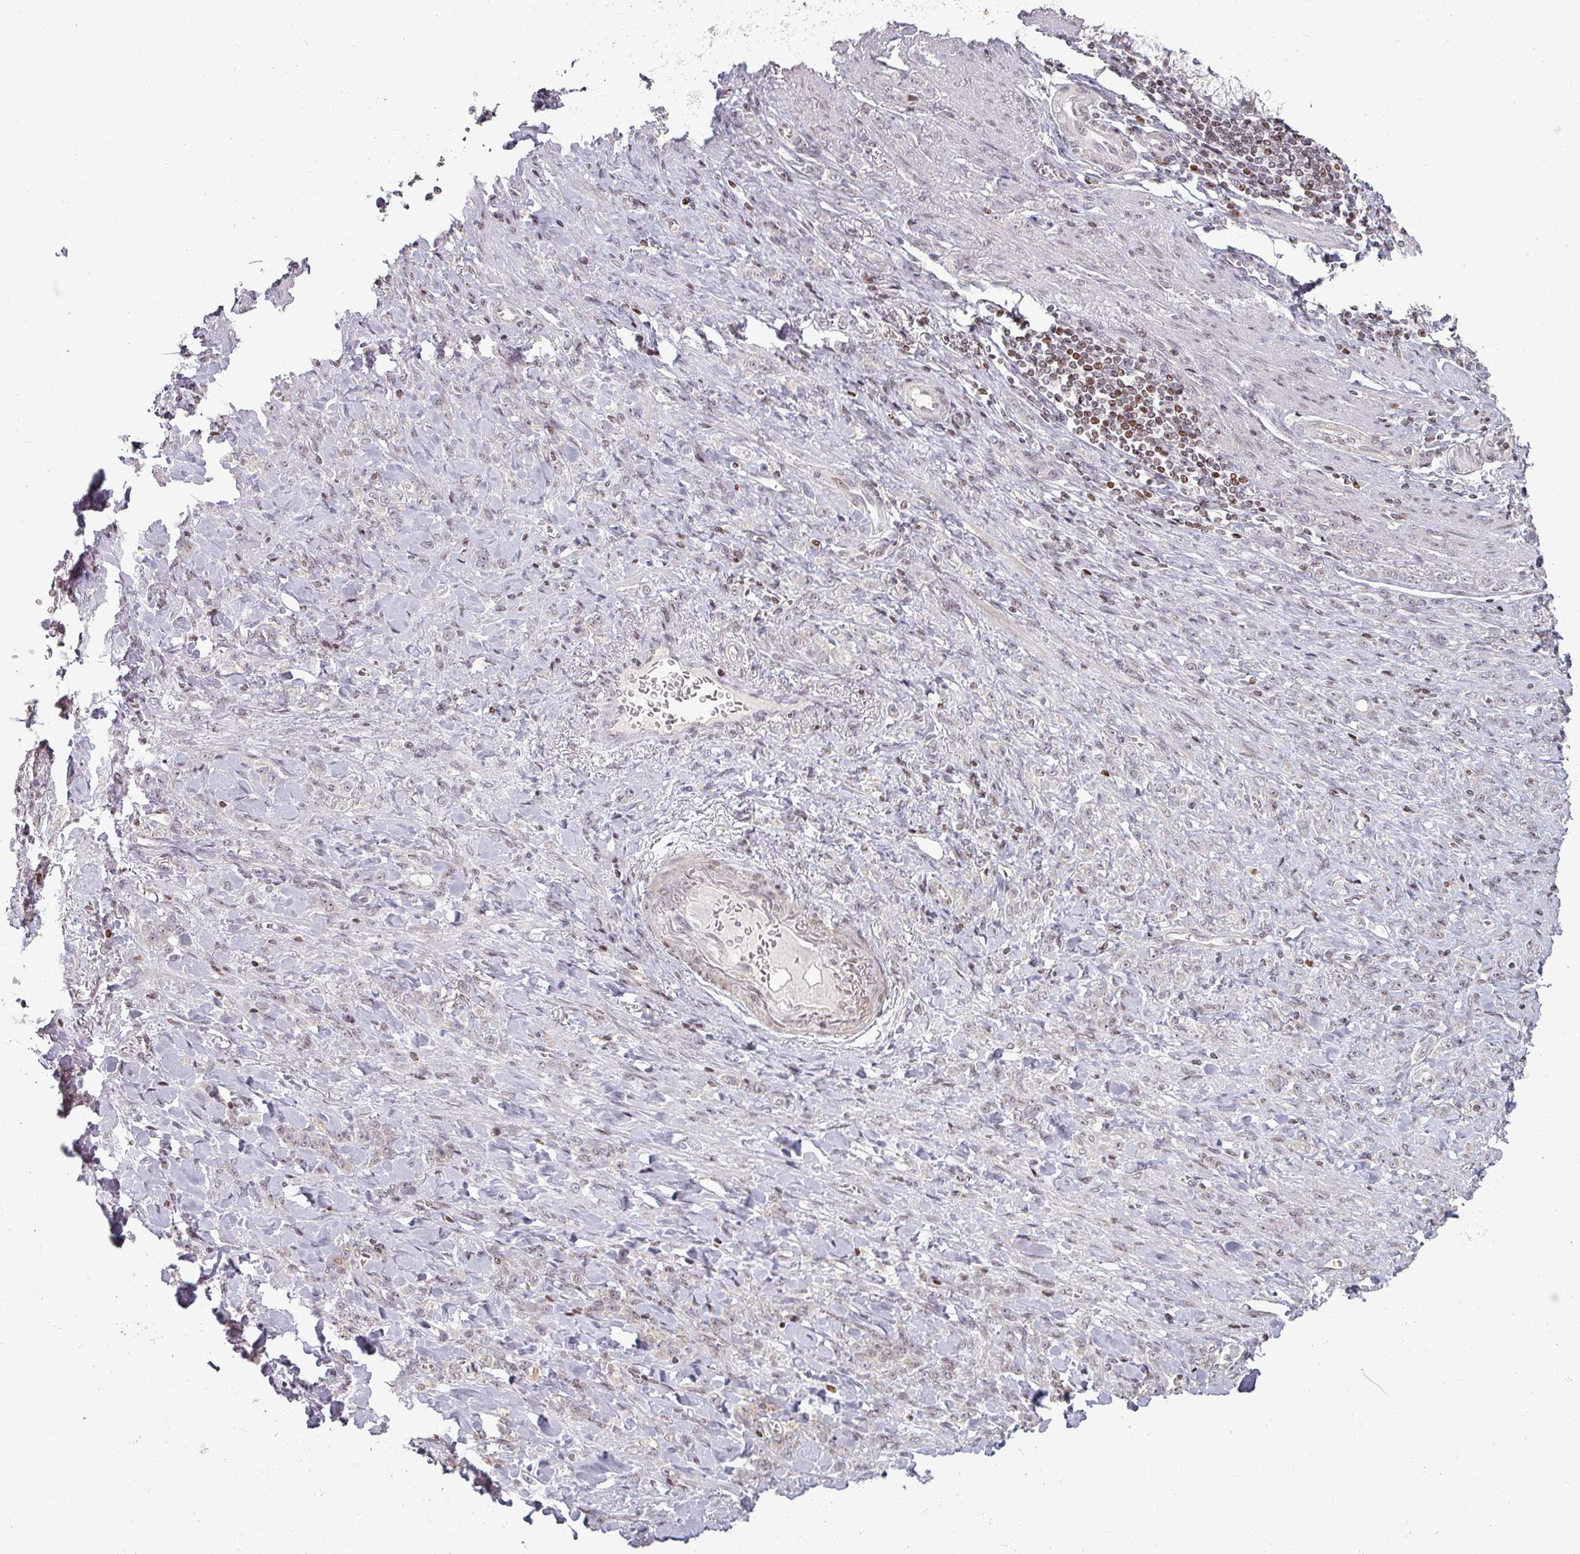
{"staining": {"intensity": "negative", "quantity": "none", "location": "none"}, "tissue": "stomach cancer", "cell_type": "Tumor cells", "image_type": "cancer", "snomed": [{"axis": "morphology", "description": "Normal tissue, NOS"}, {"axis": "morphology", "description": "Adenocarcinoma, NOS"}, {"axis": "topography", "description": "Stomach"}], "caption": "Tumor cells are negative for brown protein staining in stomach cancer (adenocarcinoma).", "gene": "NCOR1", "patient": {"sex": "male", "age": 82}}